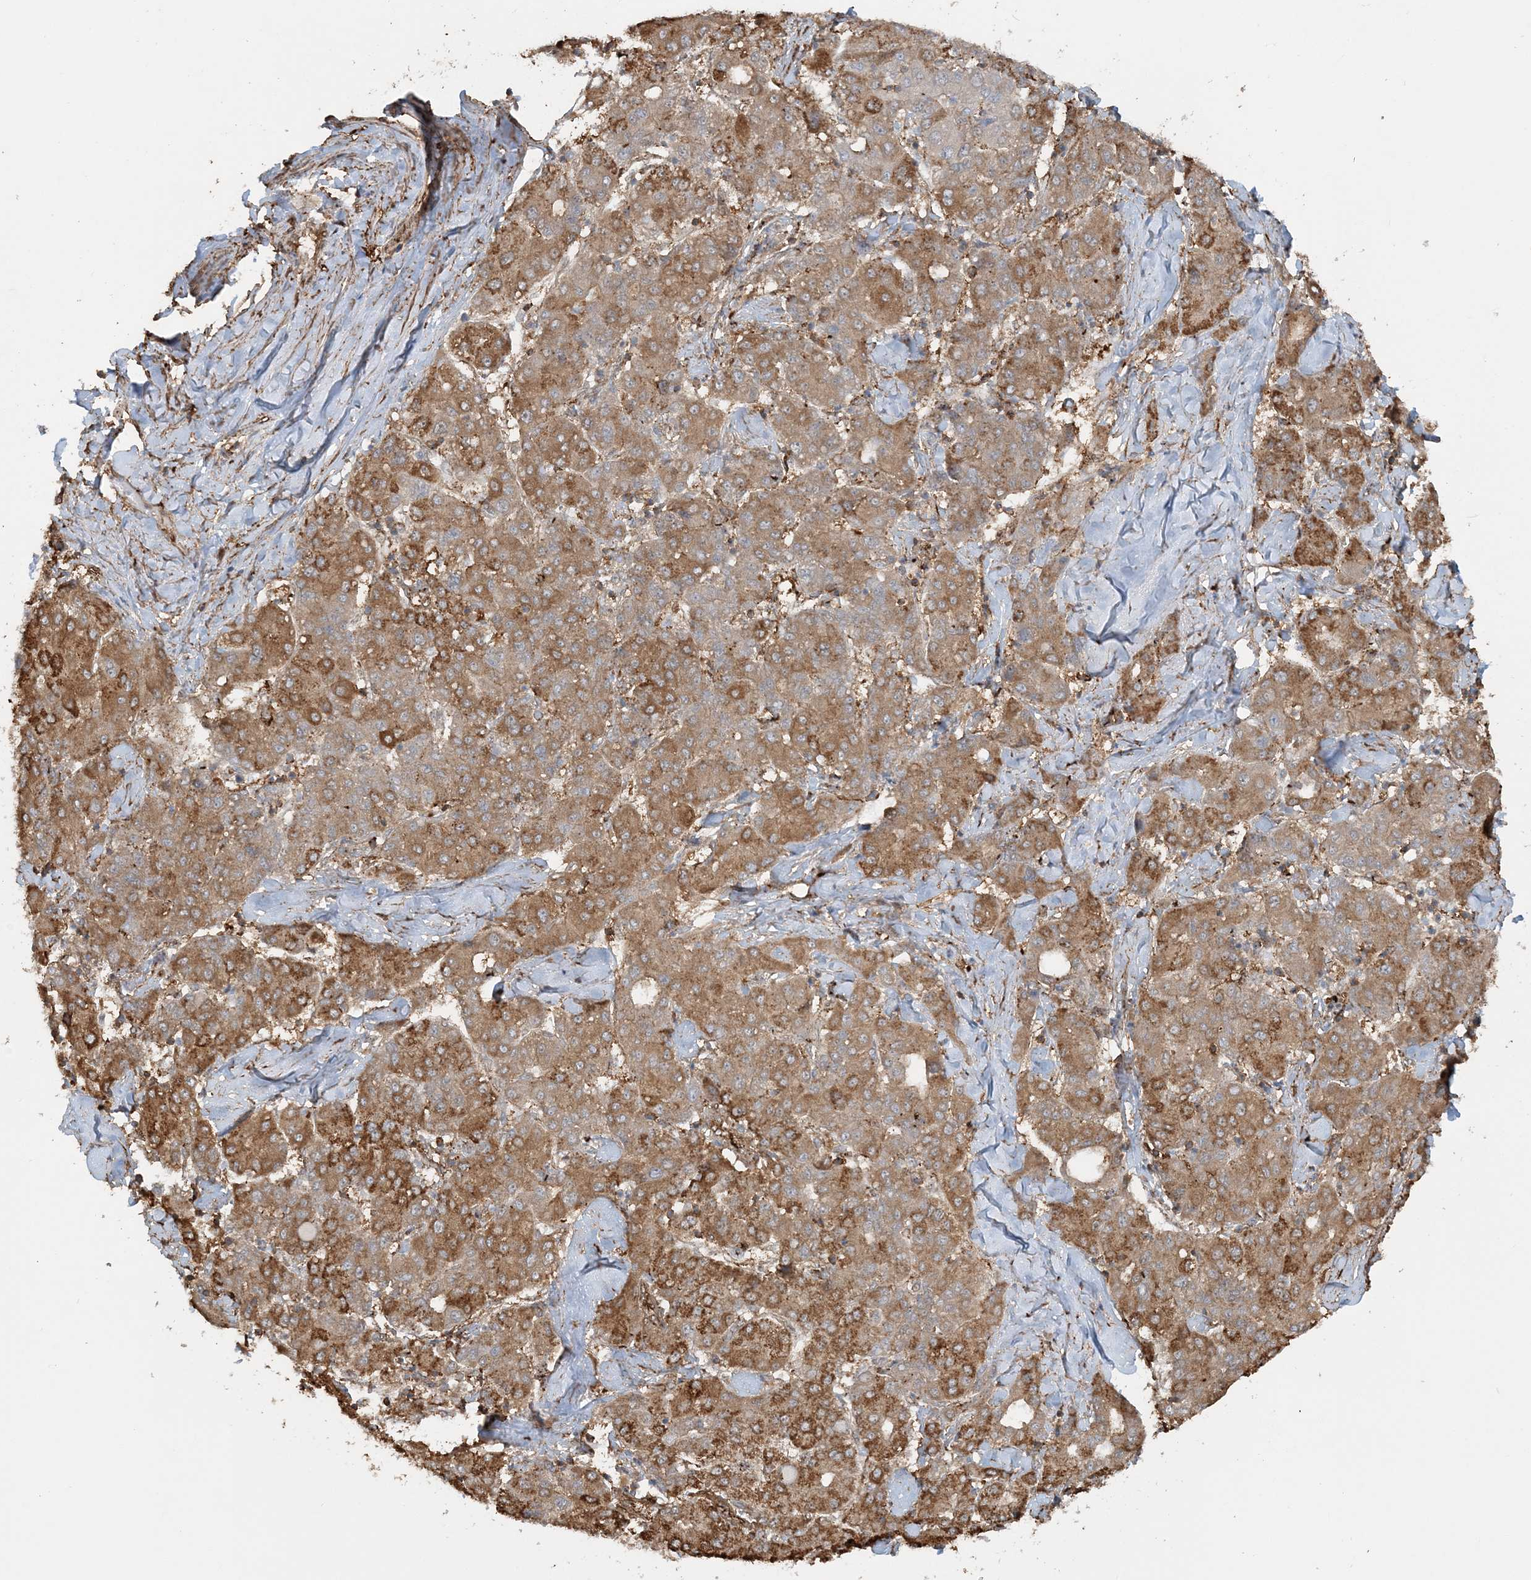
{"staining": {"intensity": "moderate", "quantity": ">75%", "location": "cytoplasmic/membranous"}, "tissue": "liver cancer", "cell_type": "Tumor cells", "image_type": "cancer", "snomed": [{"axis": "morphology", "description": "Carcinoma, Hepatocellular, NOS"}, {"axis": "topography", "description": "Liver"}], "caption": "This is a histology image of IHC staining of hepatocellular carcinoma (liver), which shows moderate expression in the cytoplasmic/membranous of tumor cells.", "gene": "DSTN", "patient": {"sex": "male", "age": 65}}